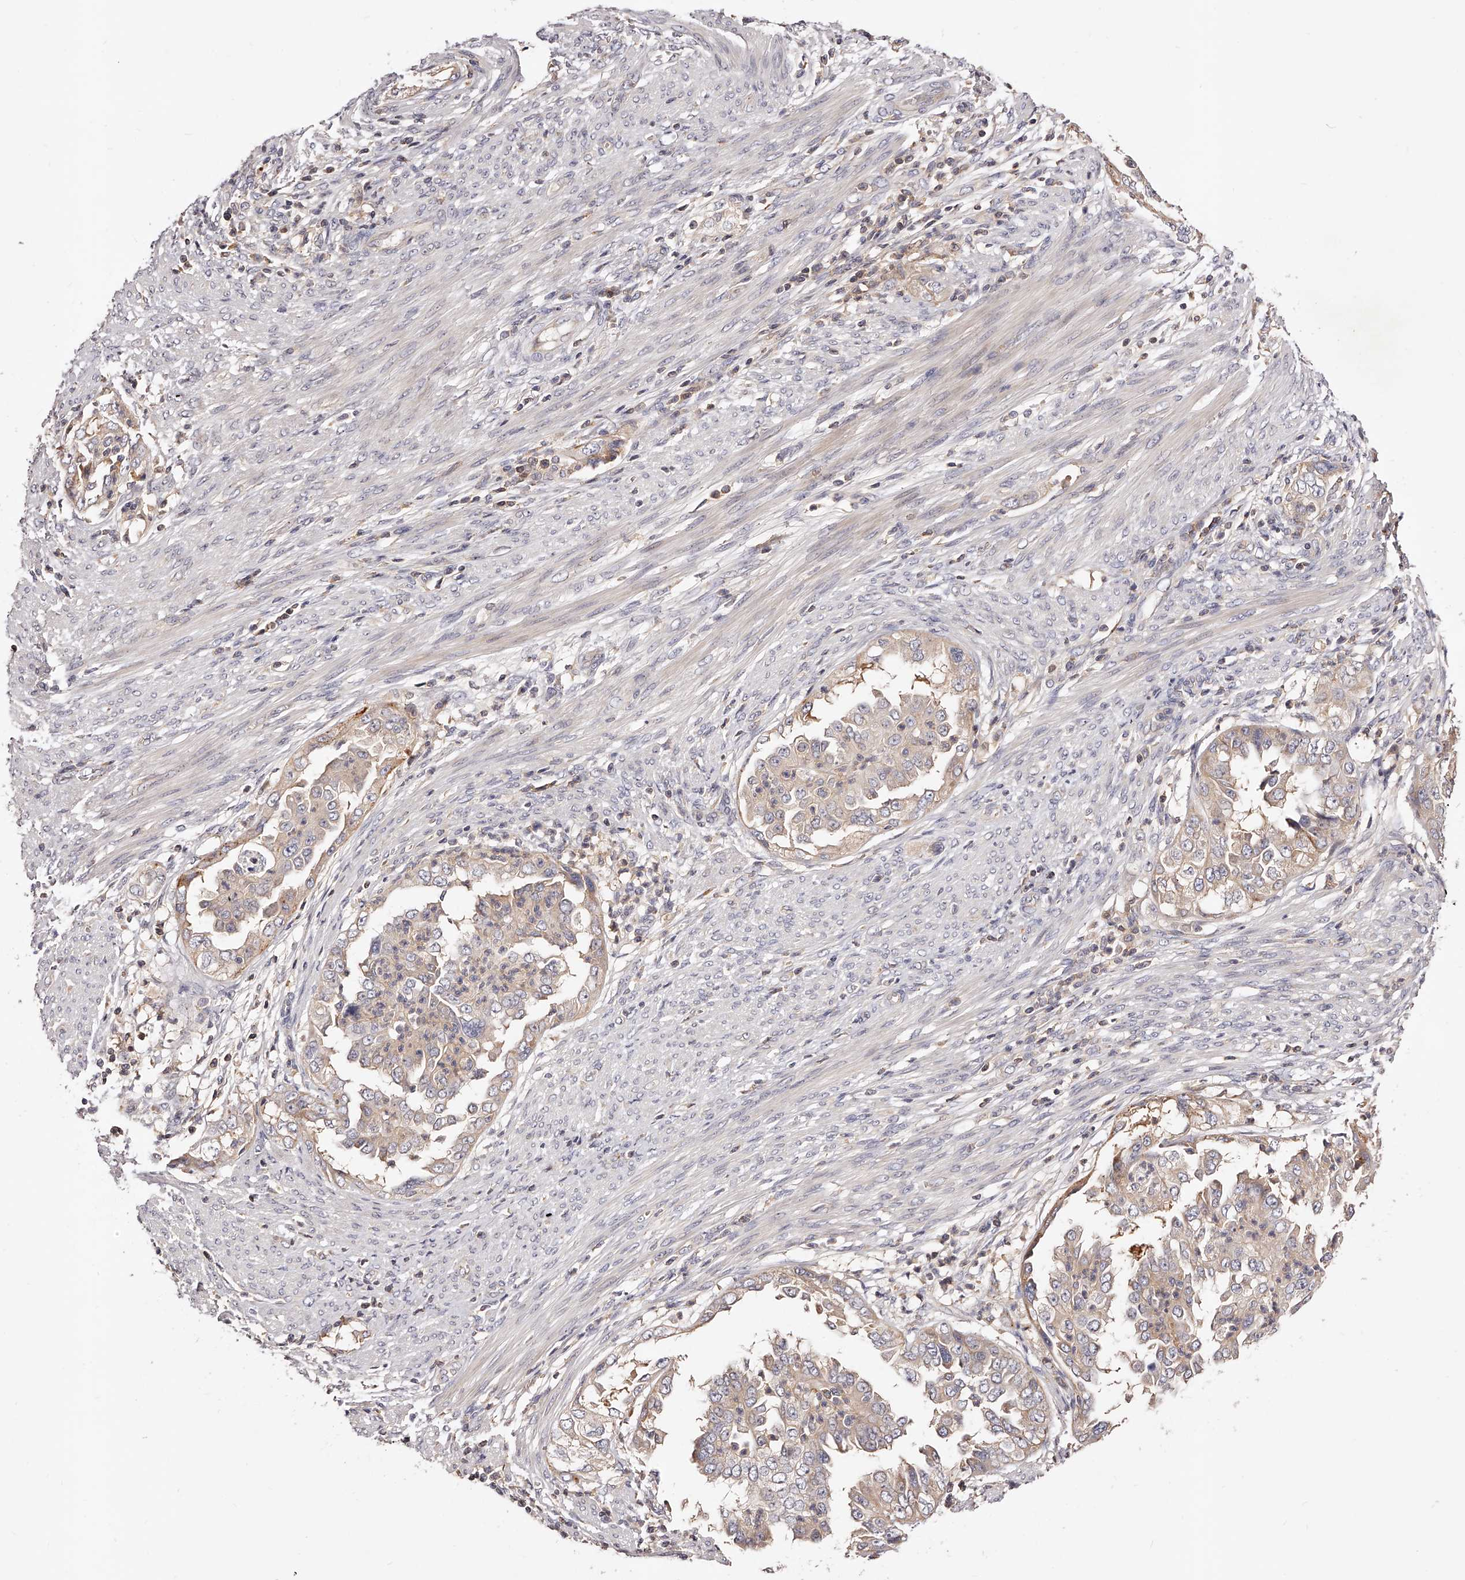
{"staining": {"intensity": "weak", "quantity": "25%-75%", "location": "cytoplasmic/membranous"}, "tissue": "endometrial cancer", "cell_type": "Tumor cells", "image_type": "cancer", "snomed": [{"axis": "morphology", "description": "Adenocarcinoma, NOS"}, {"axis": "topography", "description": "Endometrium"}], "caption": "Endometrial adenocarcinoma tissue shows weak cytoplasmic/membranous expression in approximately 25%-75% of tumor cells (Brightfield microscopy of DAB IHC at high magnification).", "gene": "PHACTR1", "patient": {"sex": "female", "age": 85}}